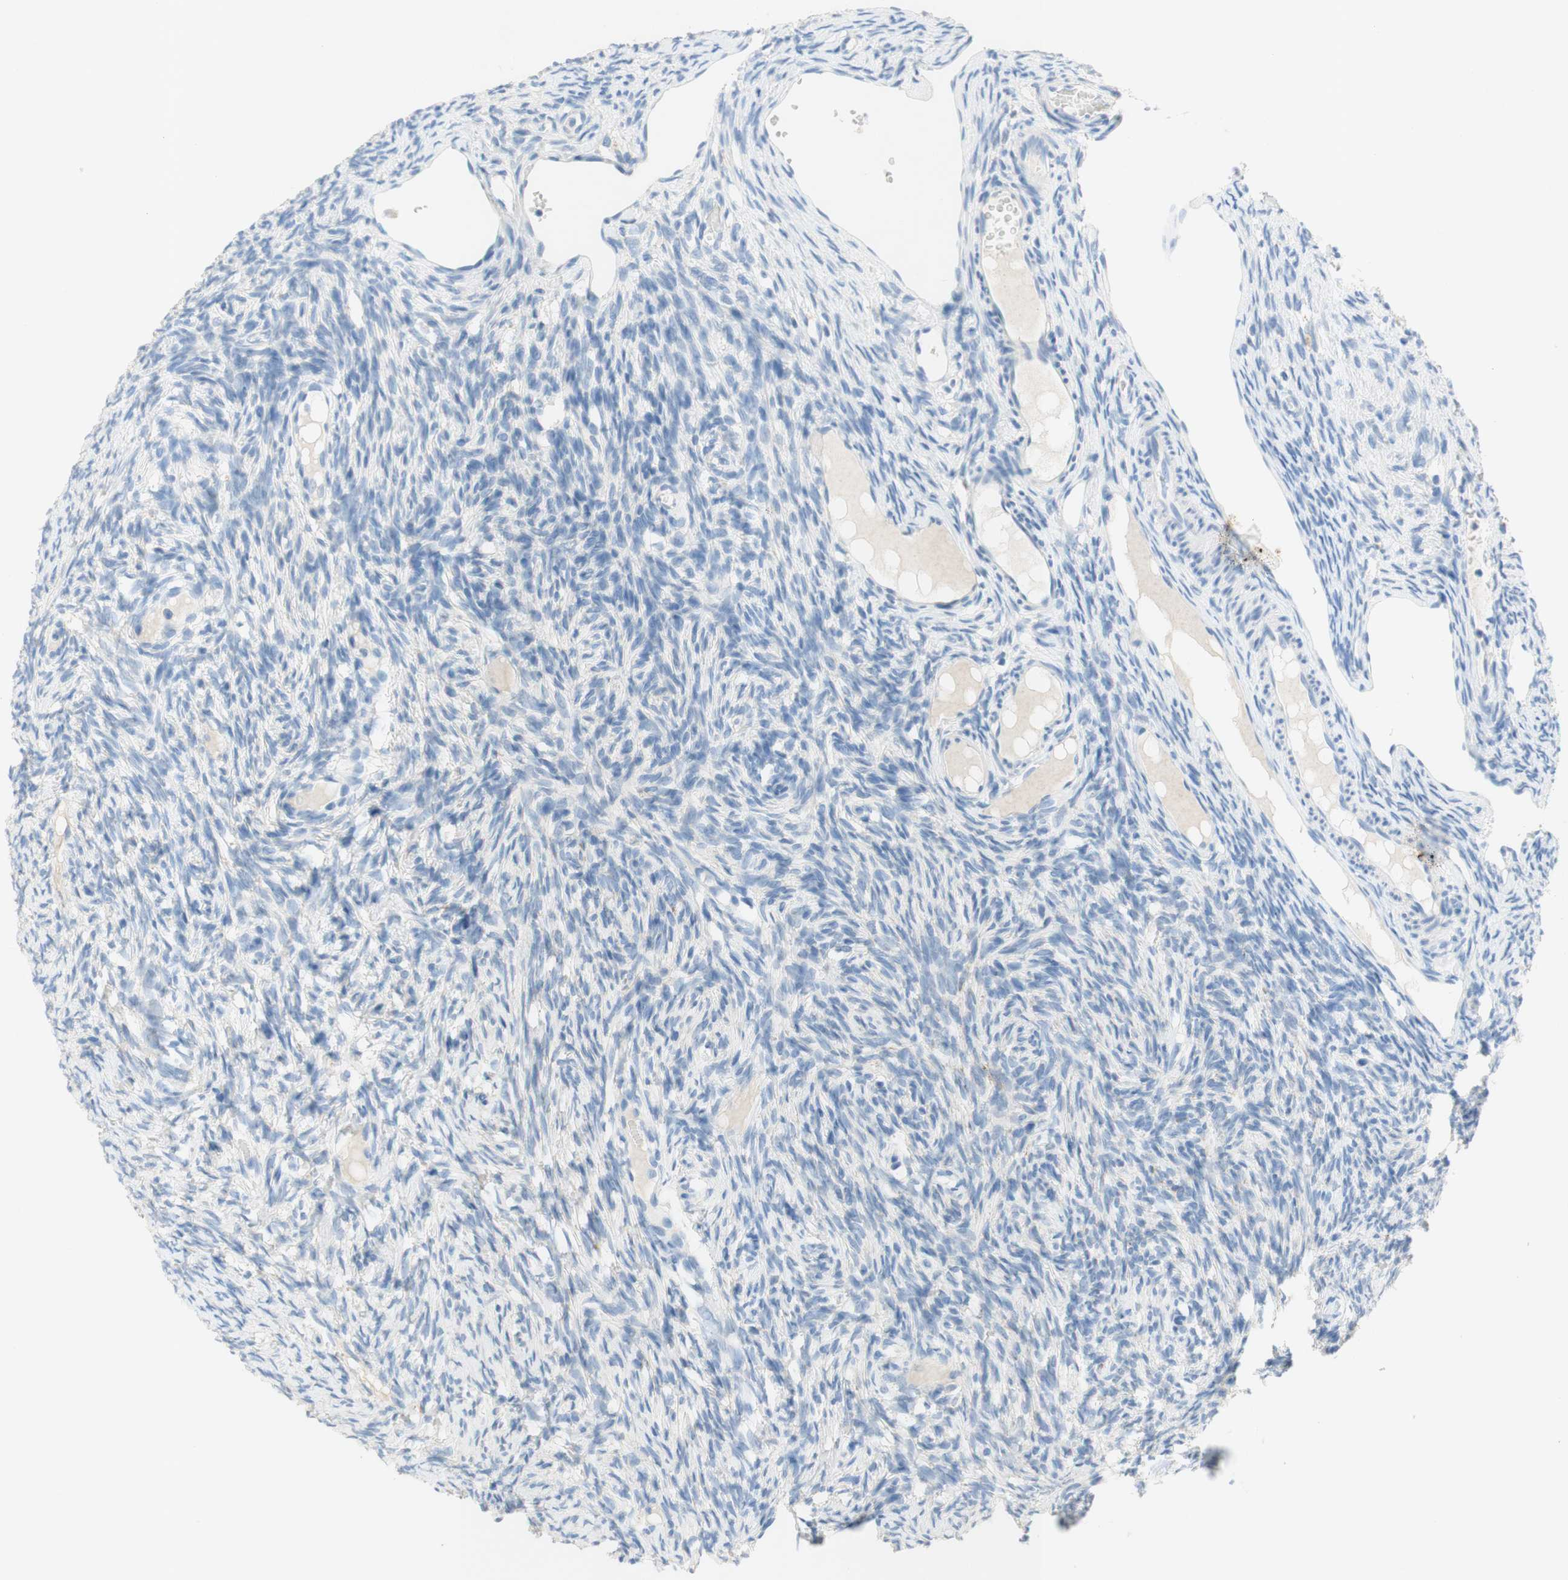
{"staining": {"intensity": "negative", "quantity": "none", "location": "none"}, "tissue": "ovary", "cell_type": "Ovarian stroma cells", "image_type": "normal", "snomed": [{"axis": "morphology", "description": "Normal tissue, NOS"}, {"axis": "topography", "description": "Ovary"}], "caption": "IHC histopathology image of unremarkable human ovary stained for a protein (brown), which shows no expression in ovarian stroma cells. (DAB IHC, high magnification).", "gene": "POLR2J3", "patient": {"sex": "female", "age": 33}}